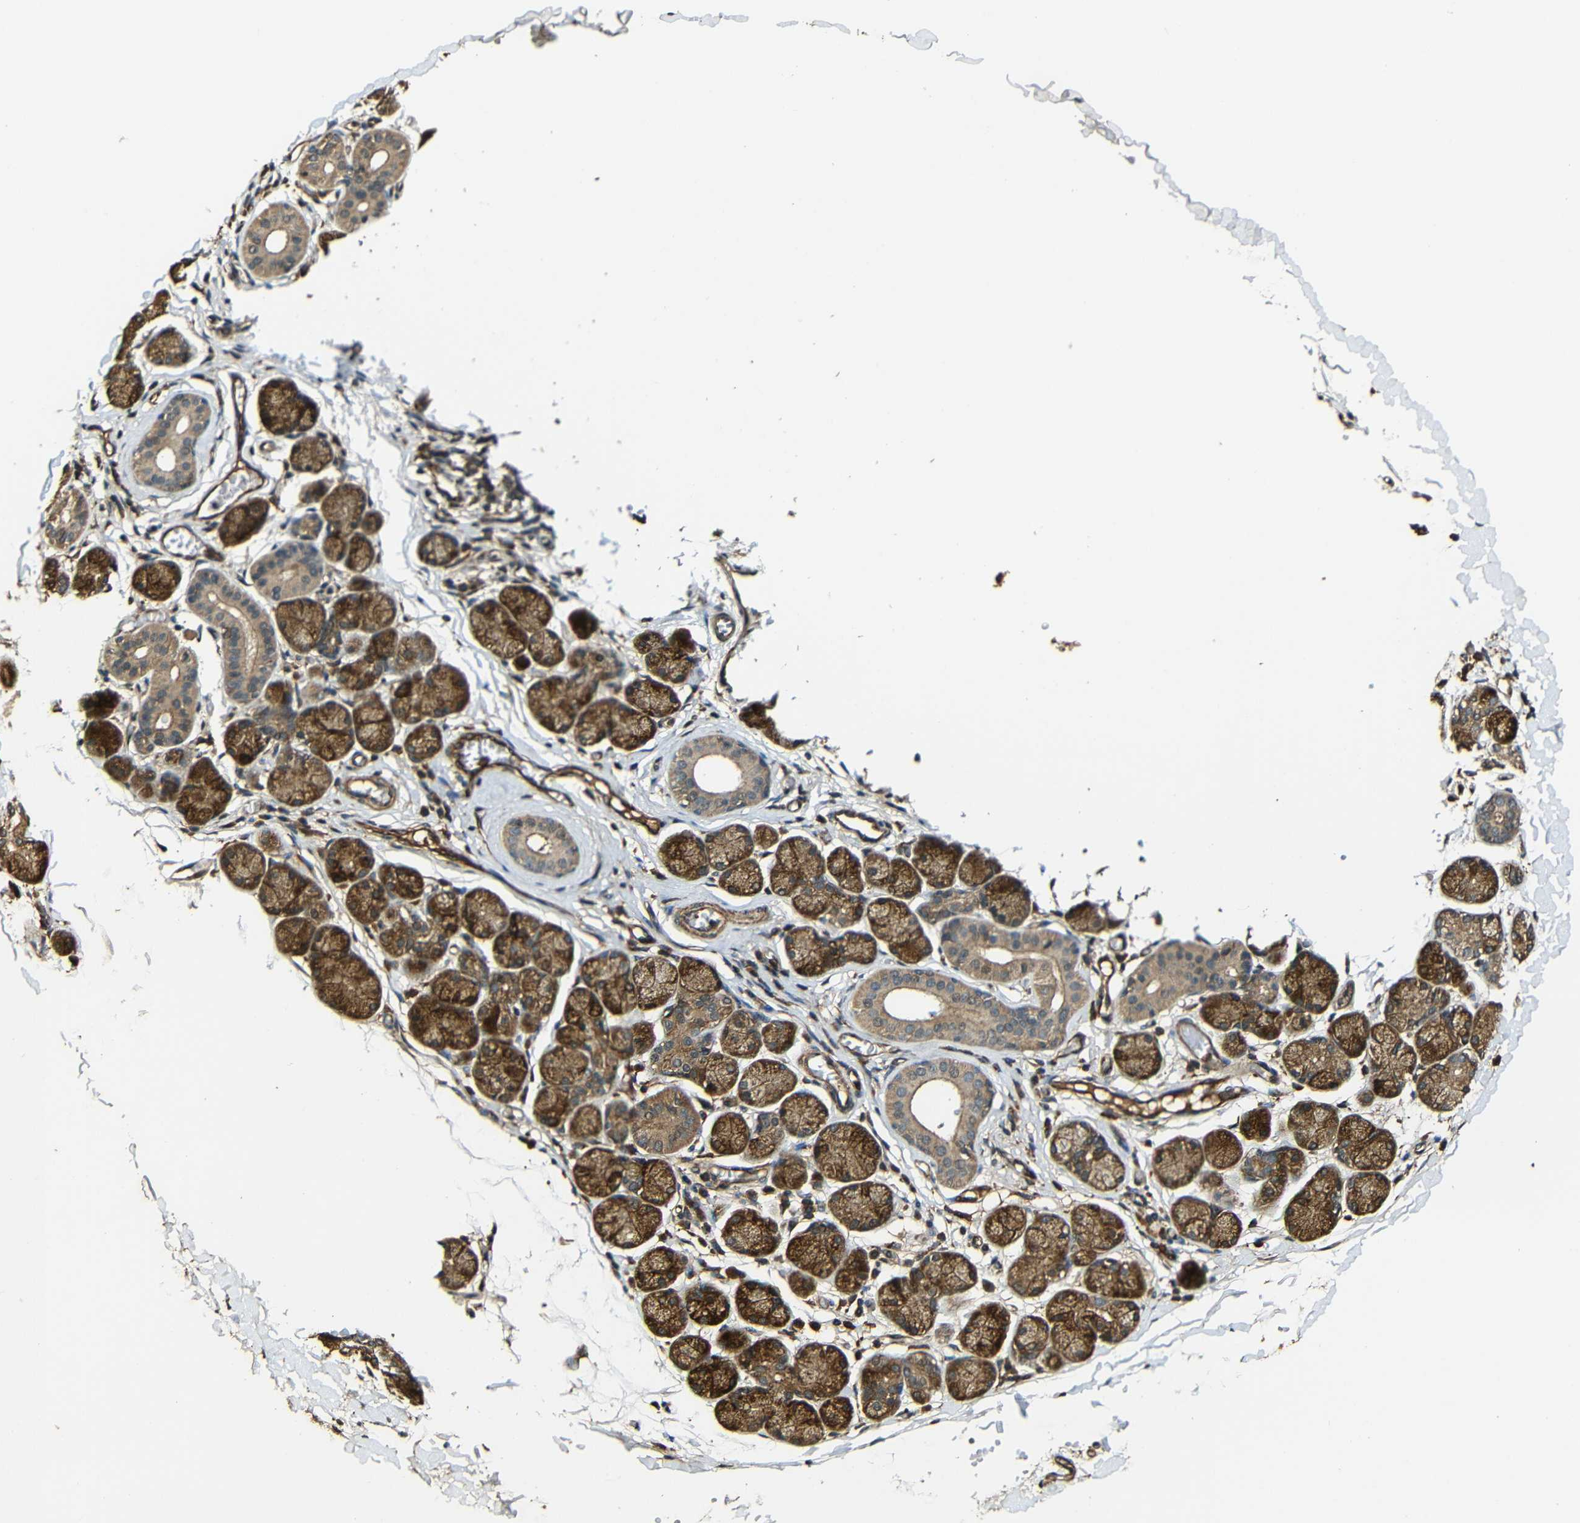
{"staining": {"intensity": "strong", "quantity": ">75%", "location": "cytoplasmic/membranous"}, "tissue": "salivary gland", "cell_type": "Glandular cells", "image_type": "normal", "snomed": [{"axis": "morphology", "description": "Normal tissue, NOS"}, {"axis": "topography", "description": "Salivary gland"}], "caption": "Protein expression analysis of unremarkable human salivary gland reveals strong cytoplasmic/membranous staining in approximately >75% of glandular cells. The staining was performed using DAB to visualize the protein expression in brown, while the nuclei were stained in blue with hematoxylin (Magnification: 20x).", "gene": "CASP8", "patient": {"sex": "female", "age": 24}}